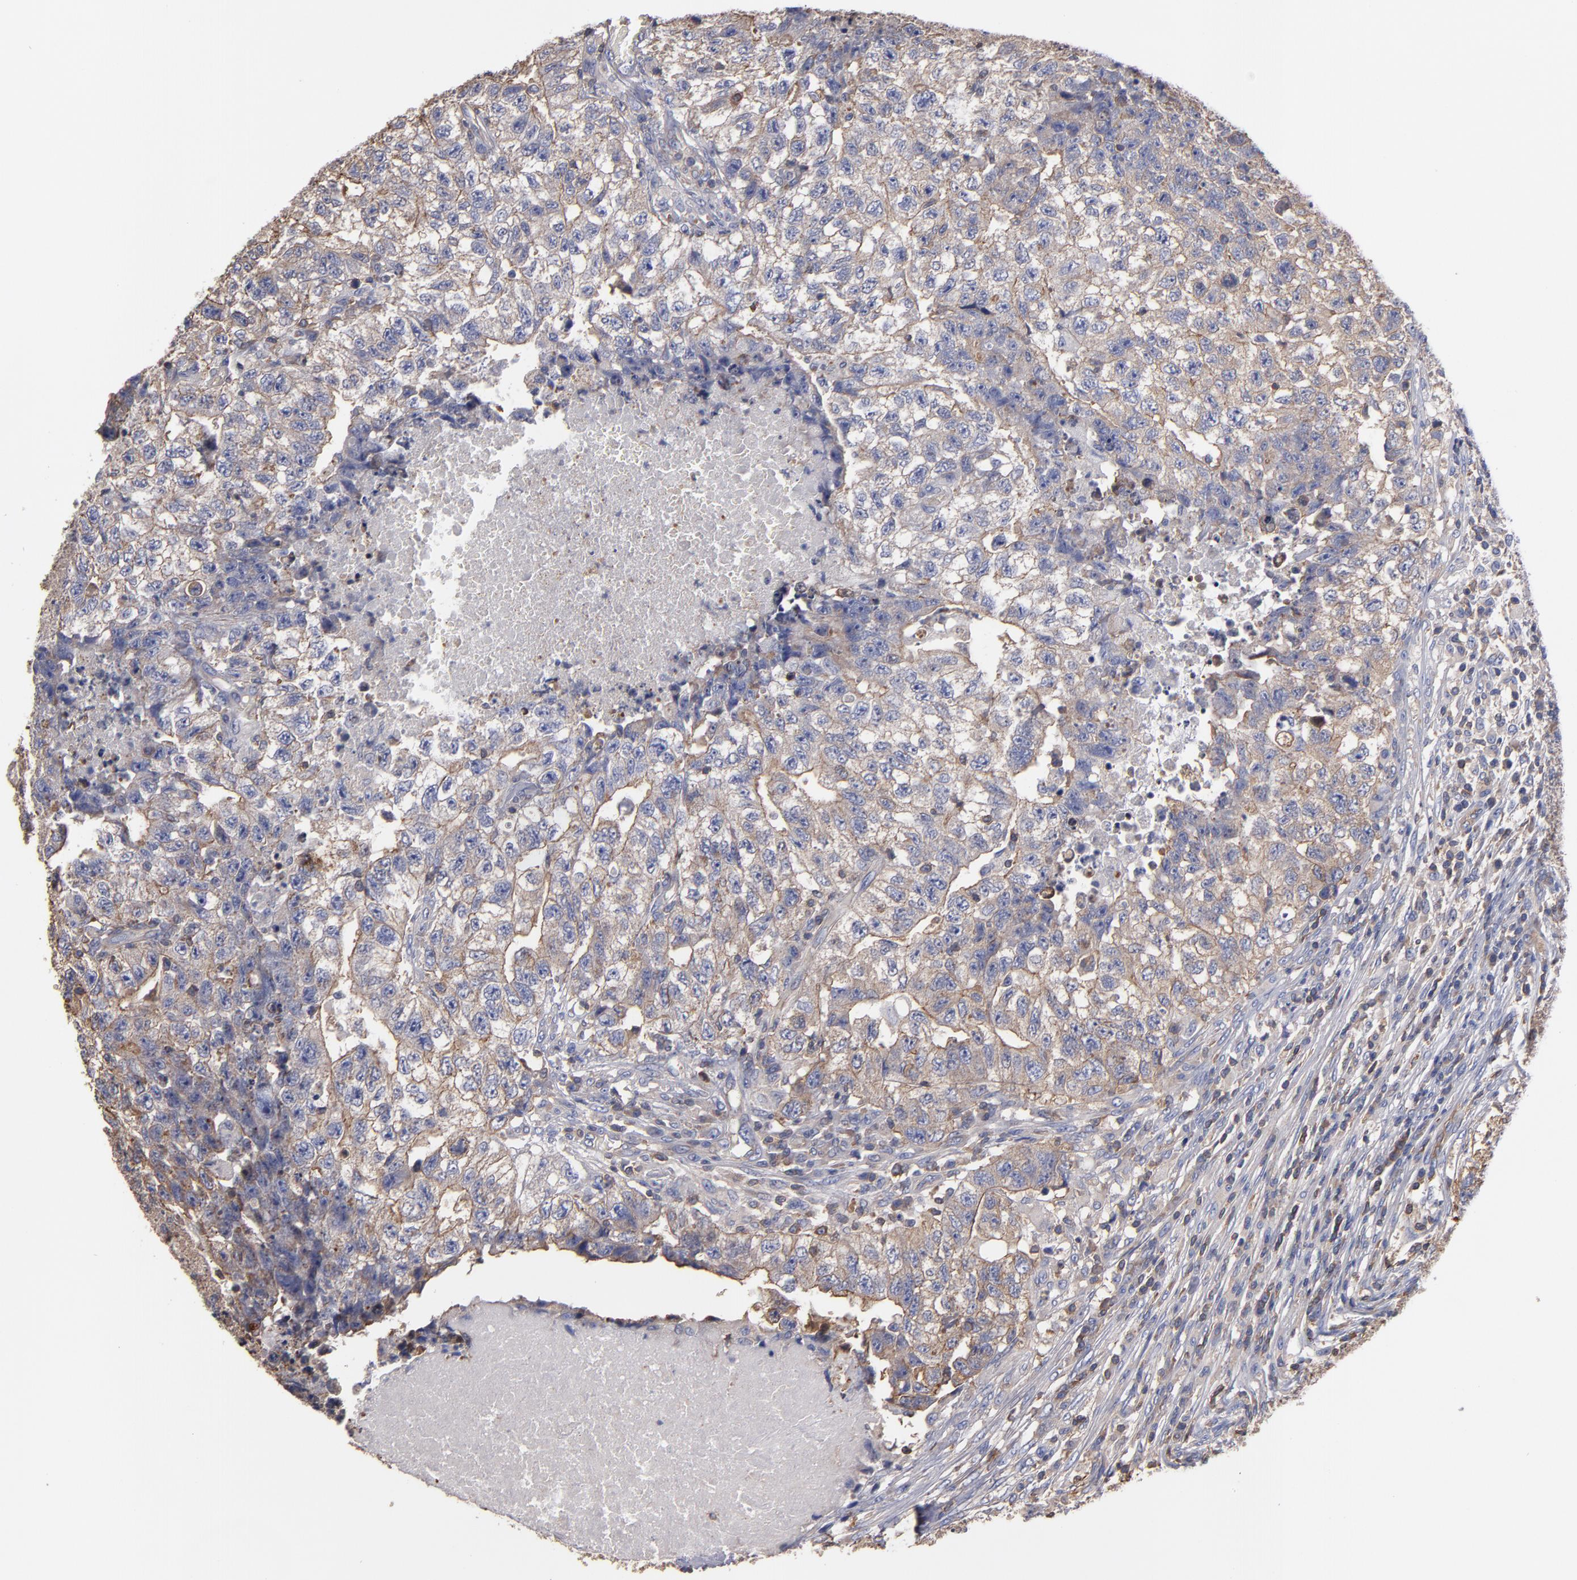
{"staining": {"intensity": "weak", "quantity": "25%-75%", "location": "cytoplasmic/membranous"}, "tissue": "testis cancer", "cell_type": "Tumor cells", "image_type": "cancer", "snomed": [{"axis": "morphology", "description": "Carcinoma, Embryonal, NOS"}, {"axis": "topography", "description": "Testis"}], "caption": "A brown stain labels weak cytoplasmic/membranous positivity of a protein in human embryonal carcinoma (testis) tumor cells.", "gene": "ESYT2", "patient": {"sex": "male", "age": 21}}